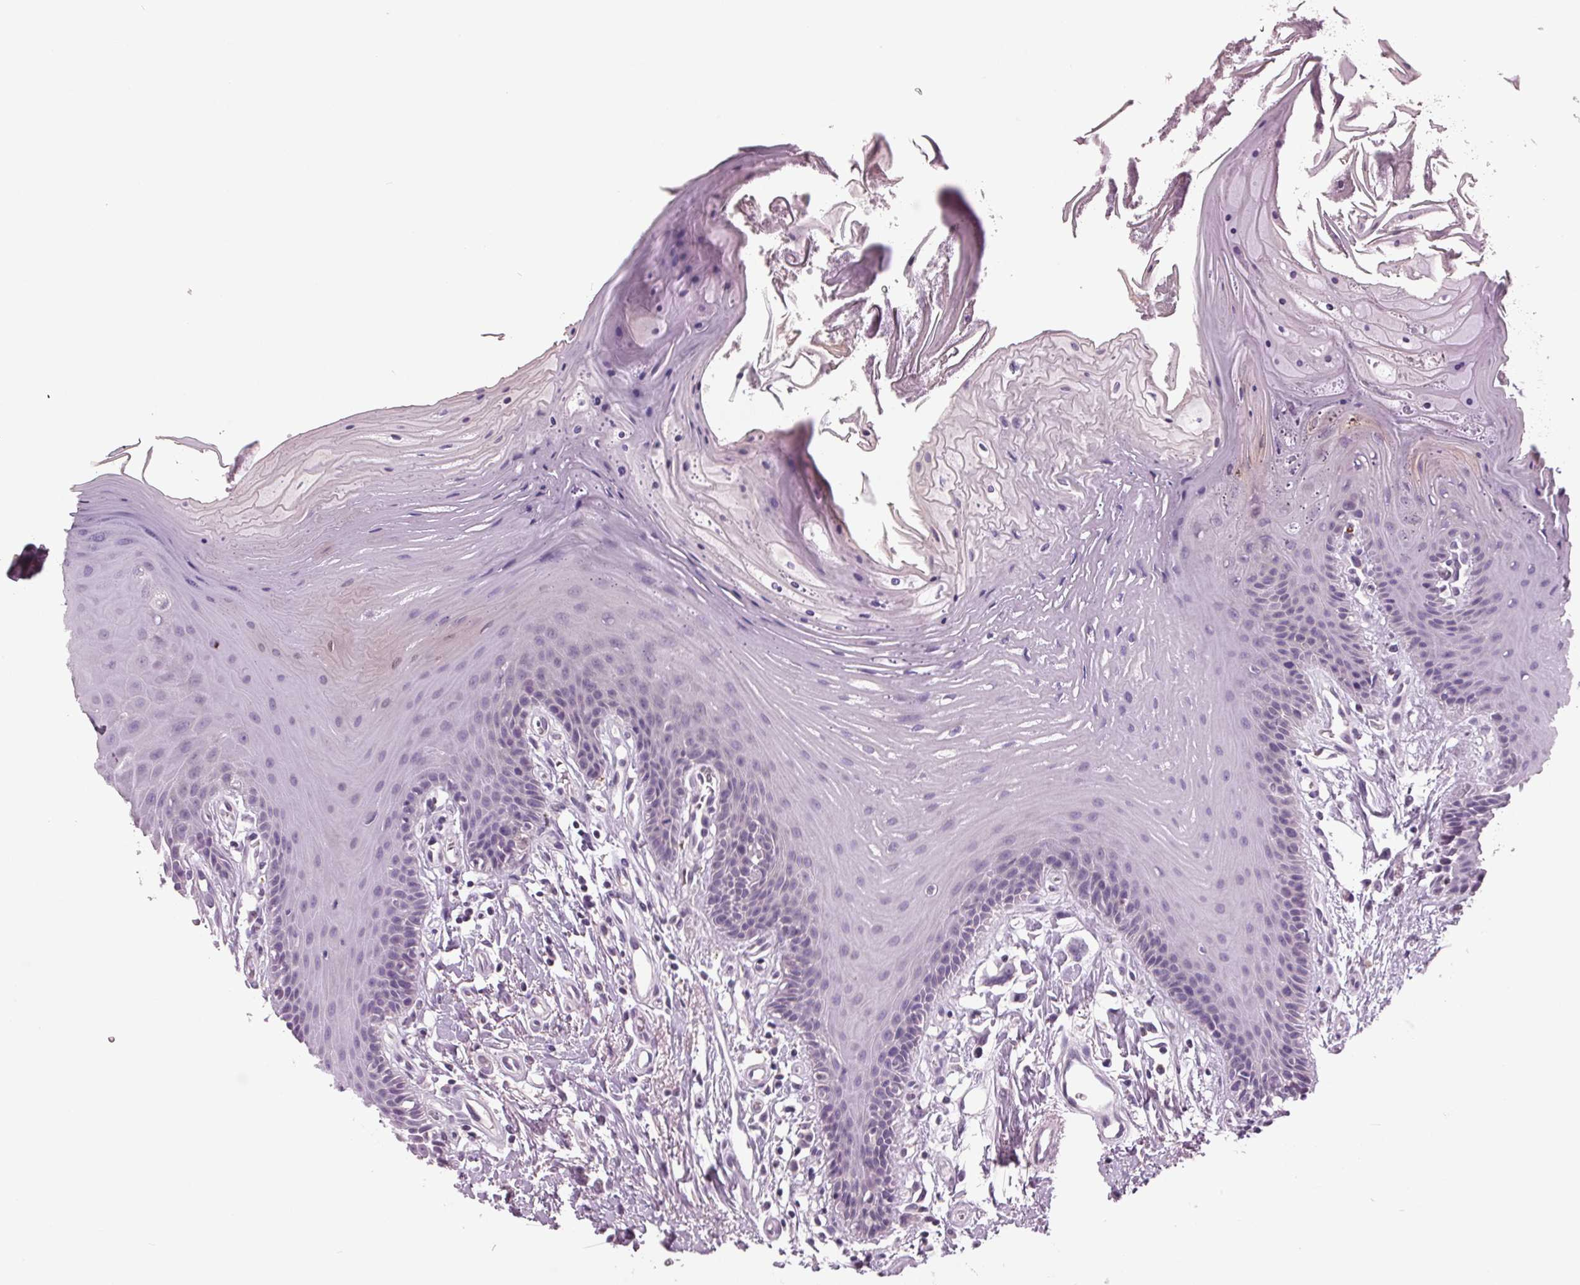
{"staining": {"intensity": "negative", "quantity": "none", "location": "none"}, "tissue": "oral mucosa", "cell_type": "Squamous epithelial cells", "image_type": "normal", "snomed": [{"axis": "morphology", "description": "Normal tissue, NOS"}, {"axis": "morphology", "description": "Normal morphology"}, {"axis": "topography", "description": "Oral tissue"}], "caption": "An immunohistochemistry (IHC) histopathology image of benign oral mucosa is shown. There is no staining in squamous epithelial cells of oral mucosa. (Stains: DAB (3,3'-diaminobenzidine) IHC with hematoxylin counter stain, Microscopy: brightfield microscopy at high magnification).", "gene": "BHLHE22", "patient": {"sex": "female", "age": 76}}